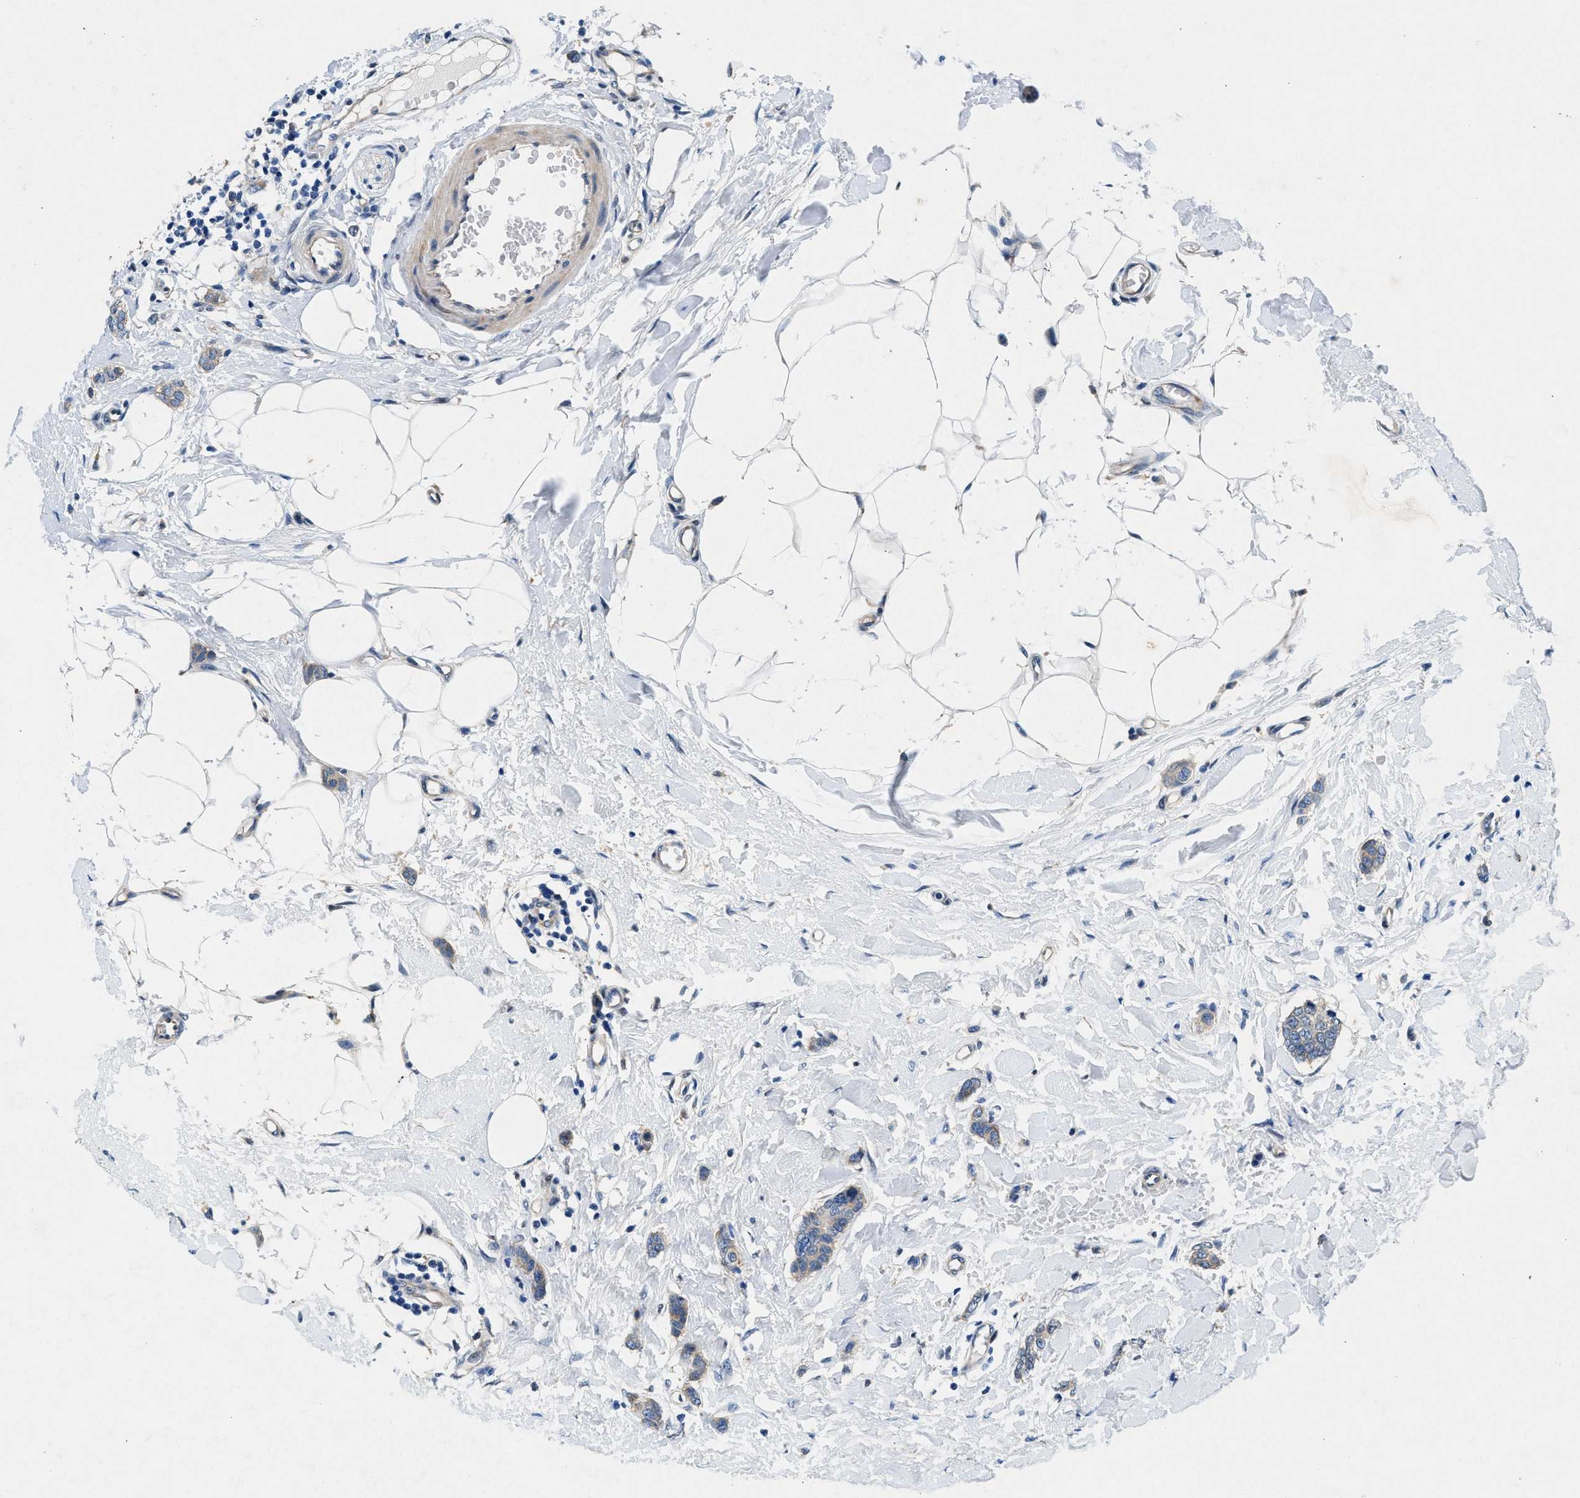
{"staining": {"intensity": "weak", "quantity": "25%-75%", "location": "cytoplasmic/membranous"}, "tissue": "breast cancer", "cell_type": "Tumor cells", "image_type": "cancer", "snomed": [{"axis": "morphology", "description": "Lobular carcinoma"}, {"axis": "topography", "description": "Skin"}, {"axis": "topography", "description": "Breast"}], "caption": "This image exhibits IHC staining of human breast cancer (lobular carcinoma), with low weak cytoplasmic/membranous staining in about 25%-75% of tumor cells.", "gene": "COPS2", "patient": {"sex": "female", "age": 46}}